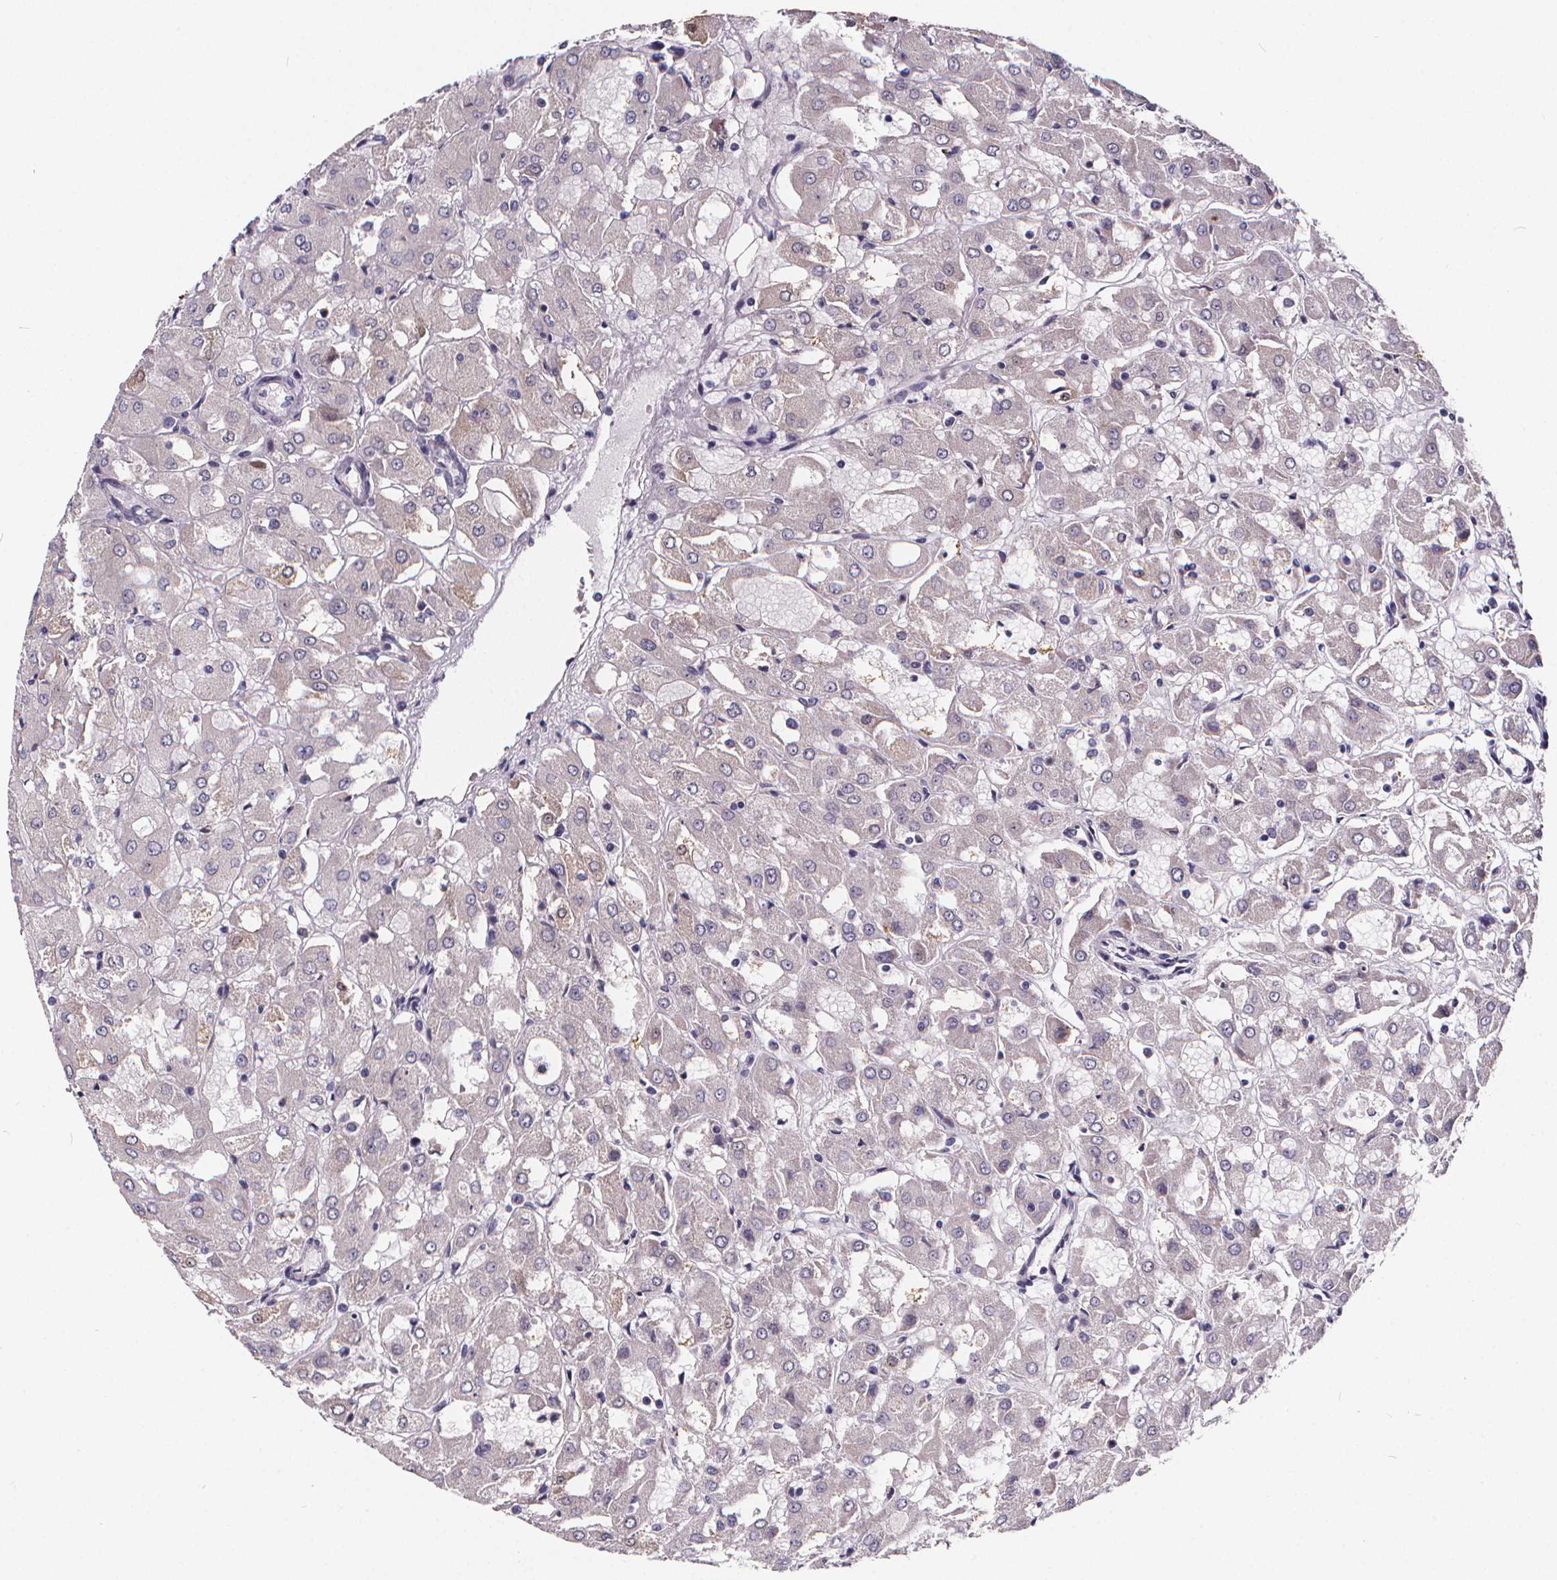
{"staining": {"intensity": "weak", "quantity": "<25%", "location": "cytoplasmic/membranous"}, "tissue": "renal cancer", "cell_type": "Tumor cells", "image_type": "cancer", "snomed": [{"axis": "morphology", "description": "Adenocarcinoma, NOS"}, {"axis": "topography", "description": "Kidney"}], "caption": "Immunohistochemical staining of human renal cancer displays no significant expression in tumor cells.", "gene": "SPEF2", "patient": {"sex": "male", "age": 72}}